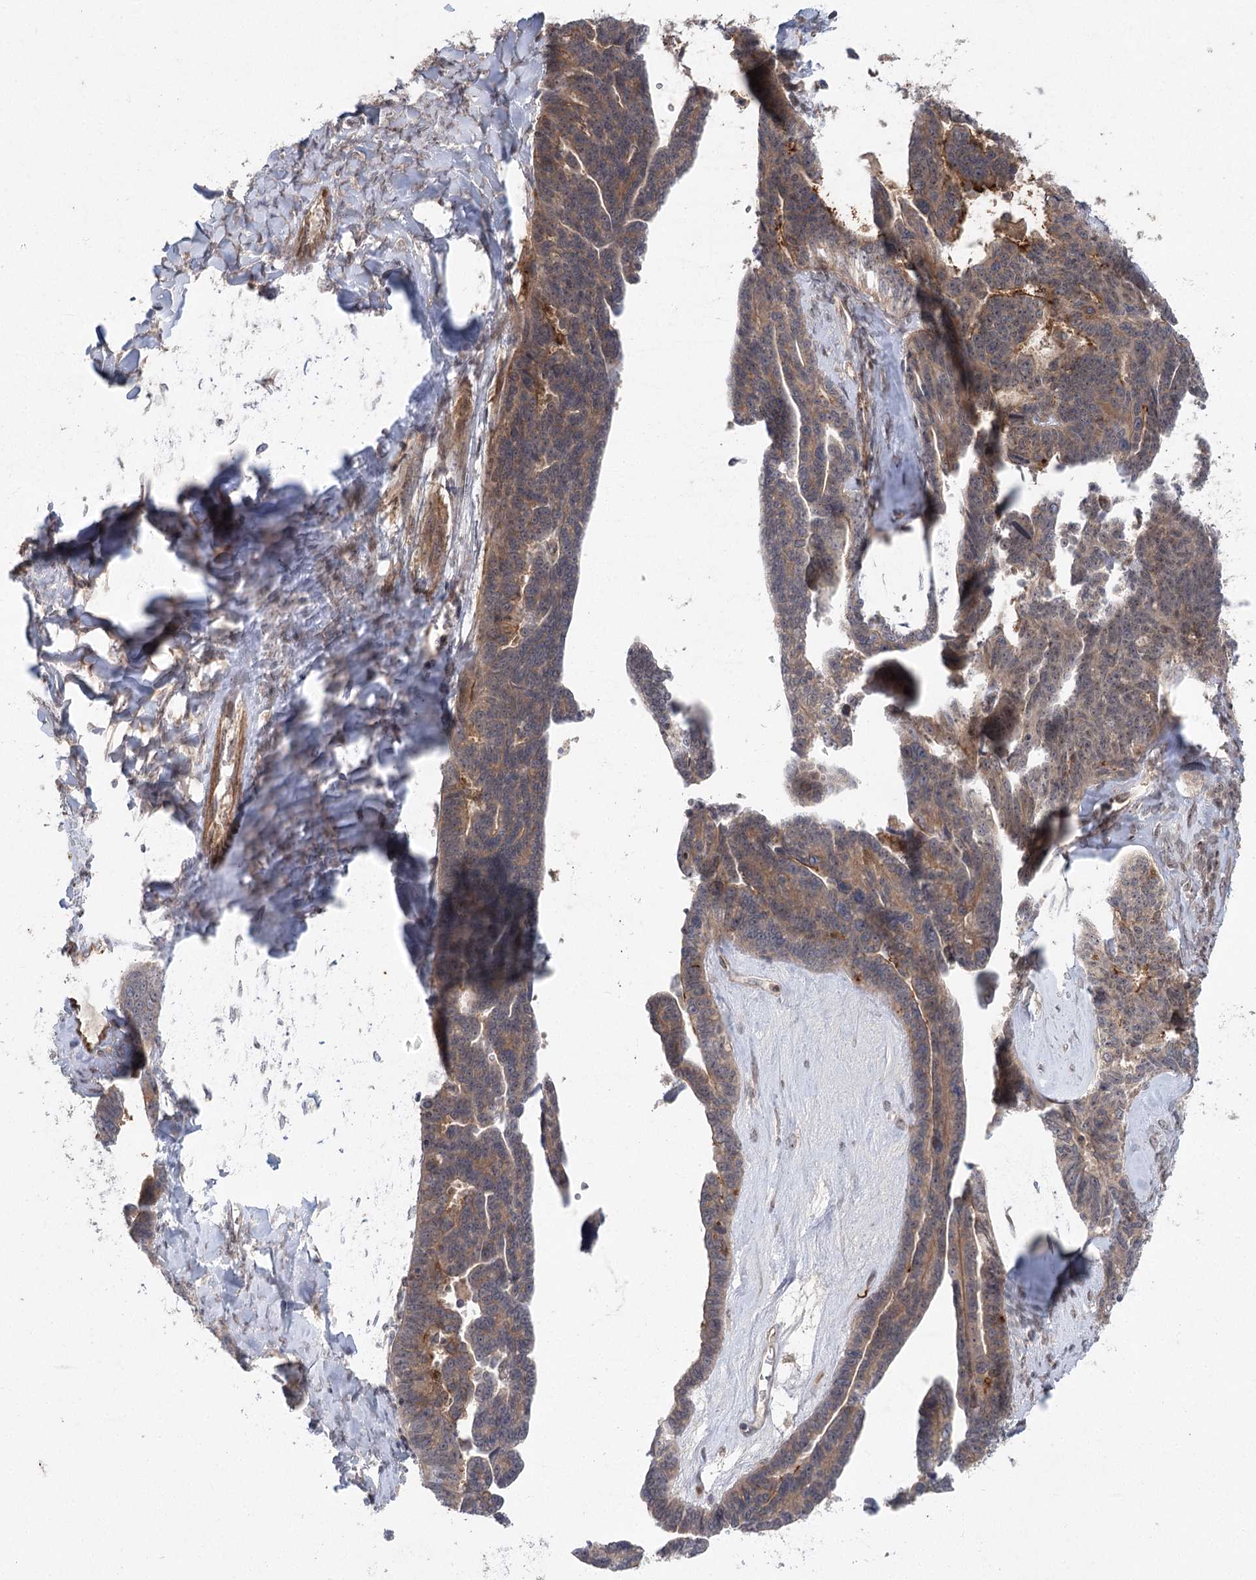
{"staining": {"intensity": "moderate", "quantity": ">75%", "location": "cytoplasmic/membranous"}, "tissue": "ovarian cancer", "cell_type": "Tumor cells", "image_type": "cancer", "snomed": [{"axis": "morphology", "description": "Cystadenocarcinoma, serous, NOS"}, {"axis": "topography", "description": "Ovary"}], "caption": "DAB (3,3'-diaminobenzidine) immunohistochemical staining of ovarian cancer (serous cystadenocarcinoma) demonstrates moderate cytoplasmic/membranous protein staining in about >75% of tumor cells.", "gene": "METTL24", "patient": {"sex": "female", "age": 79}}